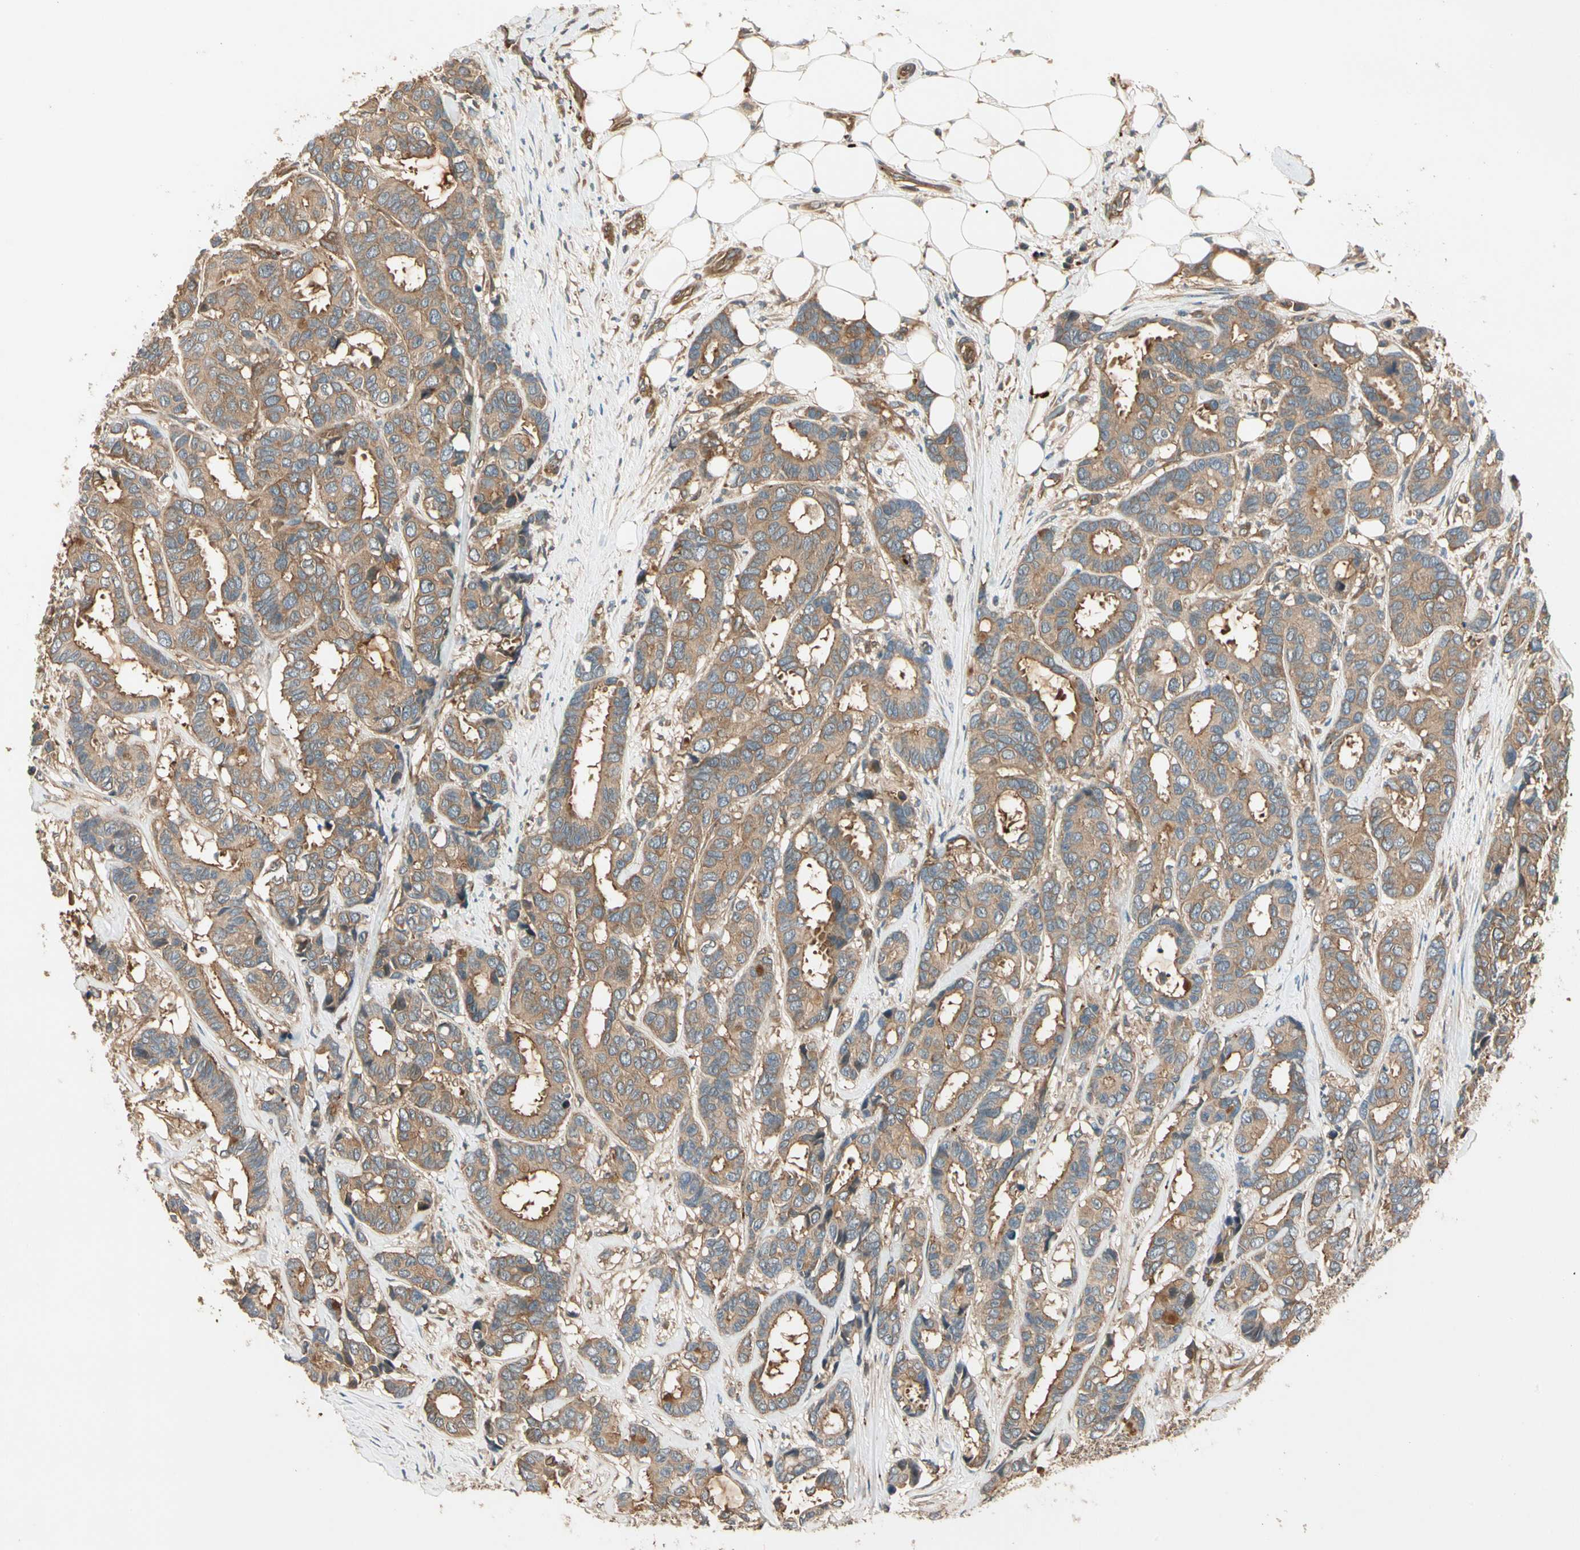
{"staining": {"intensity": "weak", "quantity": ">75%", "location": "cytoplasmic/membranous"}, "tissue": "breast cancer", "cell_type": "Tumor cells", "image_type": "cancer", "snomed": [{"axis": "morphology", "description": "Duct carcinoma"}, {"axis": "topography", "description": "Breast"}], "caption": "Approximately >75% of tumor cells in human intraductal carcinoma (breast) display weak cytoplasmic/membranous protein staining as visualized by brown immunohistochemical staining.", "gene": "ROCK2", "patient": {"sex": "female", "age": 87}}